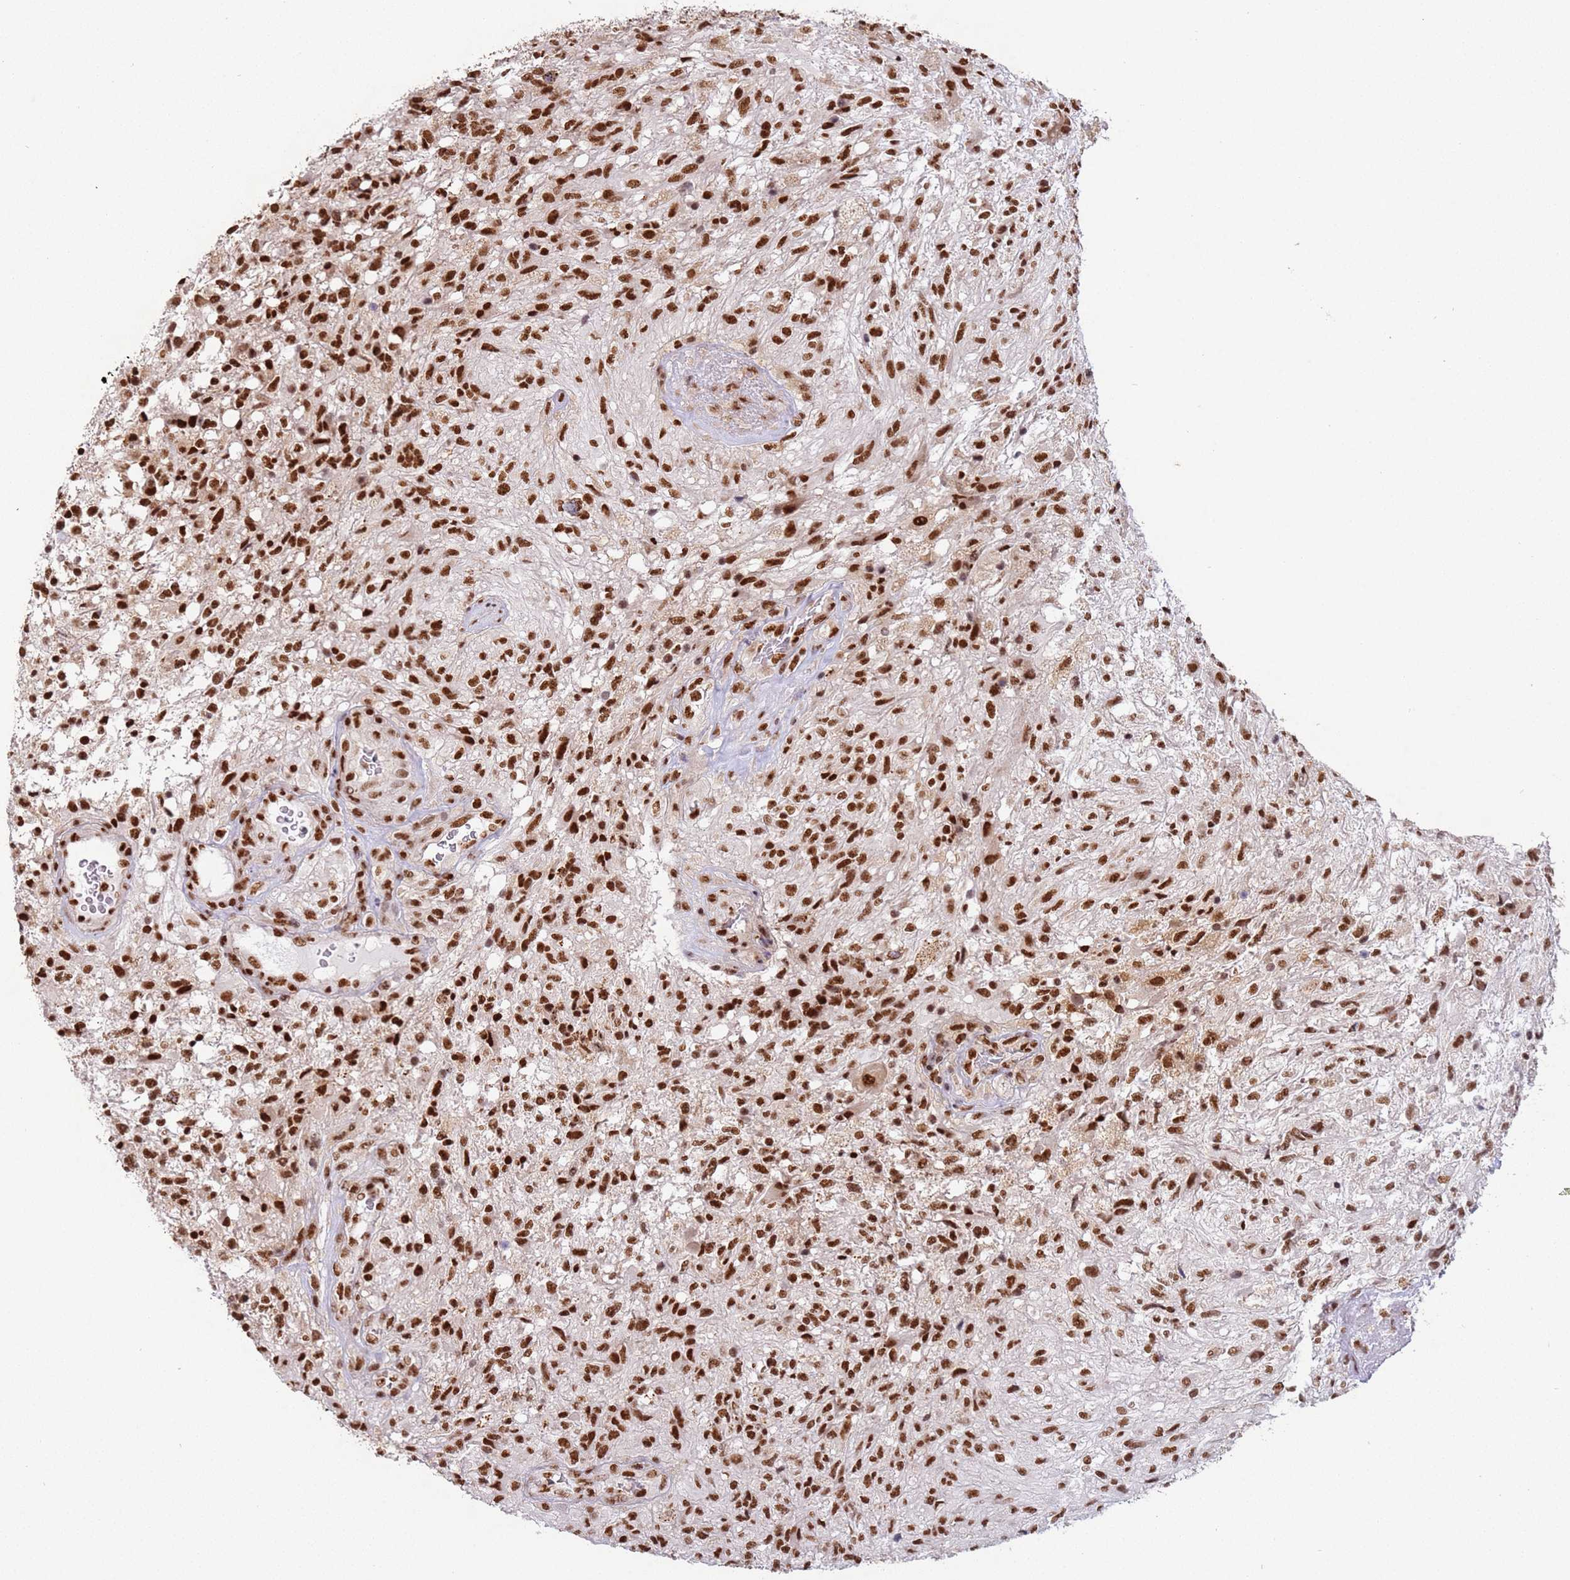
{"staining": {"intensity": "strong", "quantity": ">75%", "location": "nuclear"}, "tissue": "glioma", "cell_type": "Tumor cells", "image_type": "cancer", "snomed": [{"axis": "morphology", "description": "Glioma, malignant, High grade"}, {"axis": "topography", "description": "Brain"}], "caption": "The photomicrograph shows immunohistochemical staining of glioma. There is strong nuclear positivity is present in approximately >75% of tumor cells. (Brightfield microscopy of DAB IHC at high magnification).", "gene": "ESF1", "patient": {"sex": "male", "age": 56}}